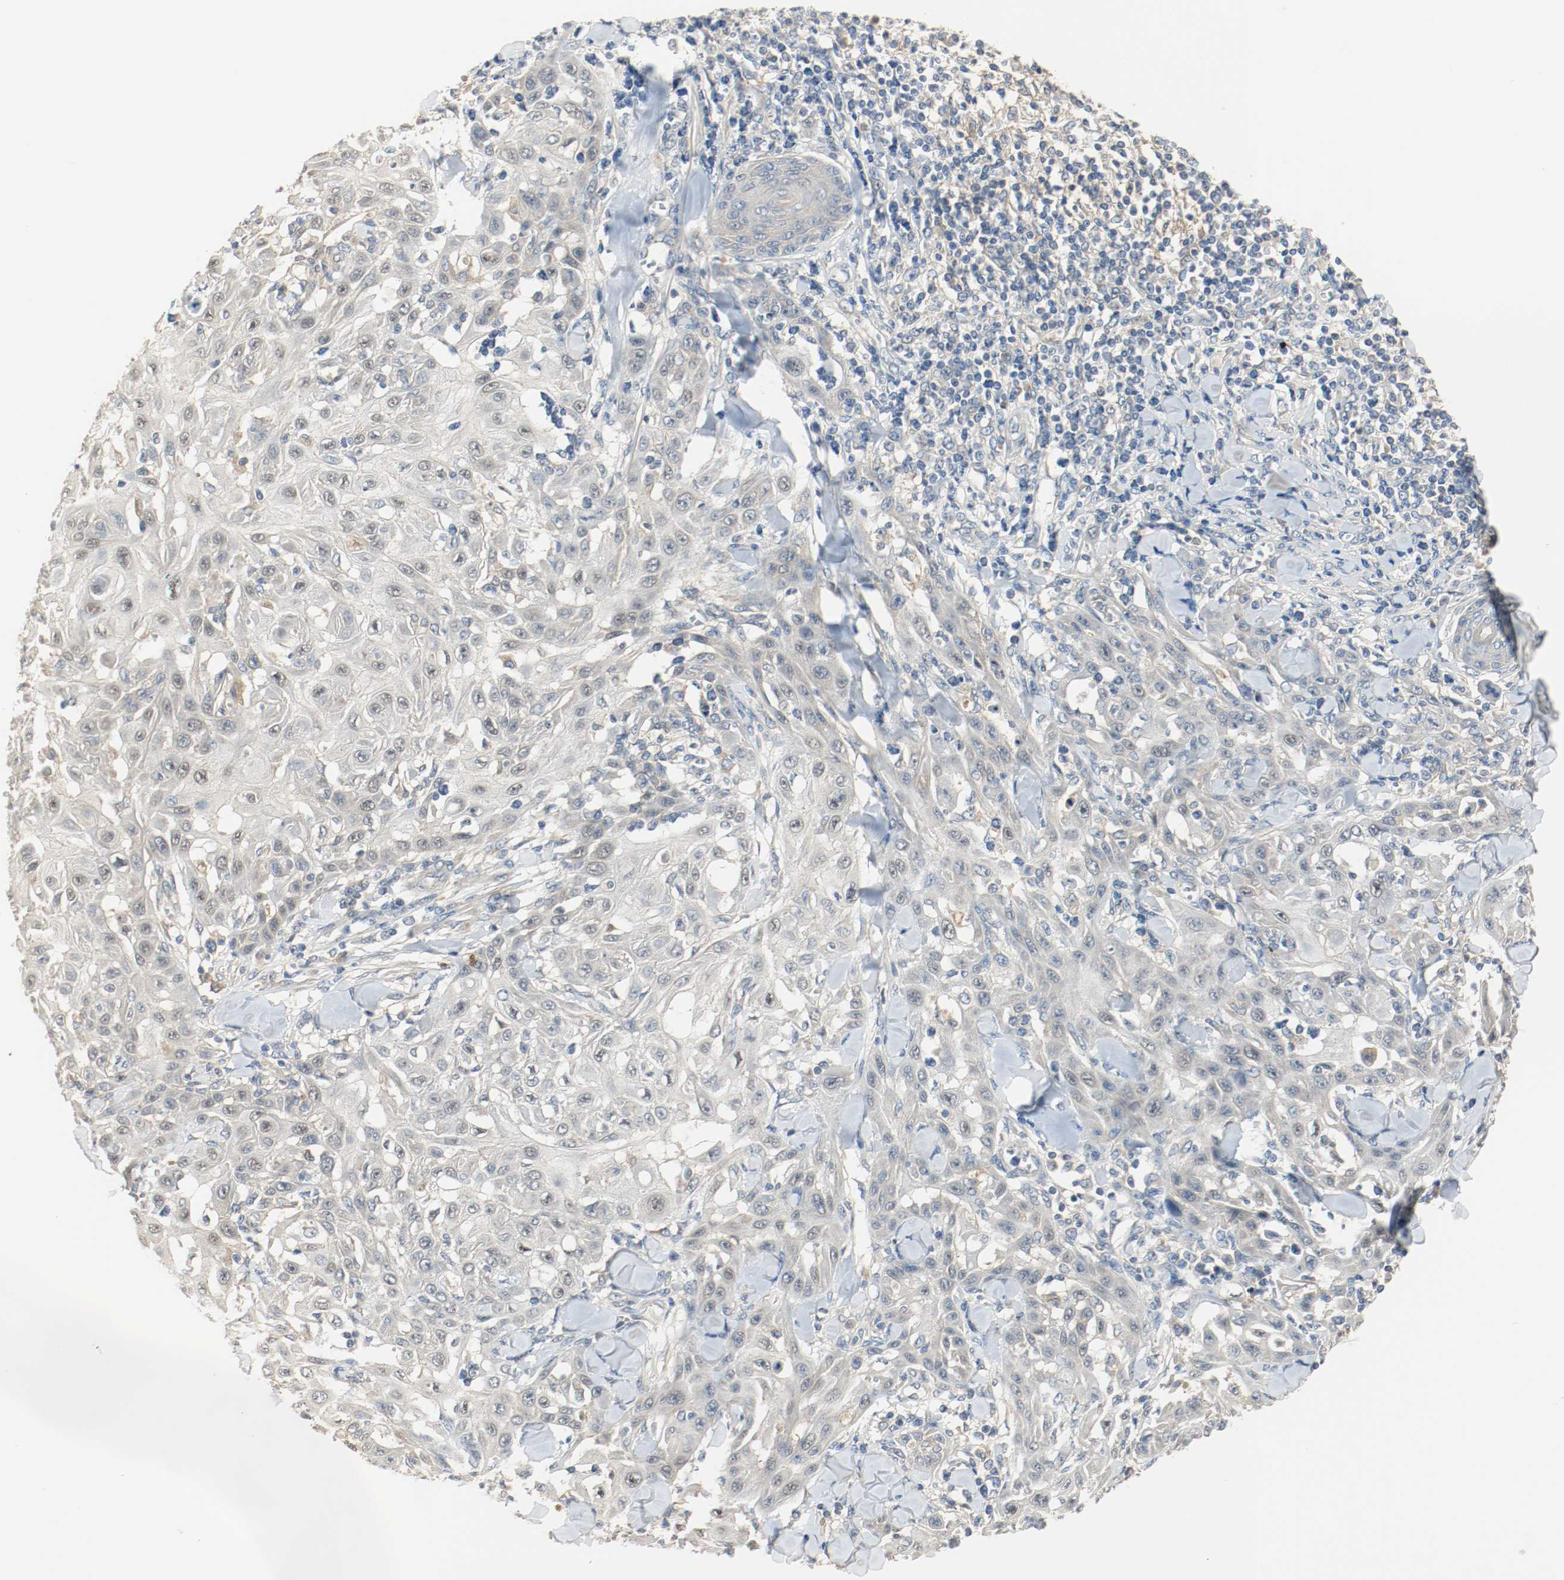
{"staining": {"intensity": "negative", "quantity": "none", "location": "none"}, "tissue": "skin cancer", "cell_type": "Tumor cells", "image_type": "cancer", "snomed": [{"axis": "morphology", "description": "Squamous cell carcinoma, NOS"}, {"axis": "topography", "description": "Skin"}], "caption": "Immunohistochemical staining of human skin cancer displays no significant staining in tumor cells.", "gene": "MELTF", "patient": {"sex": "male", "age": 24}}